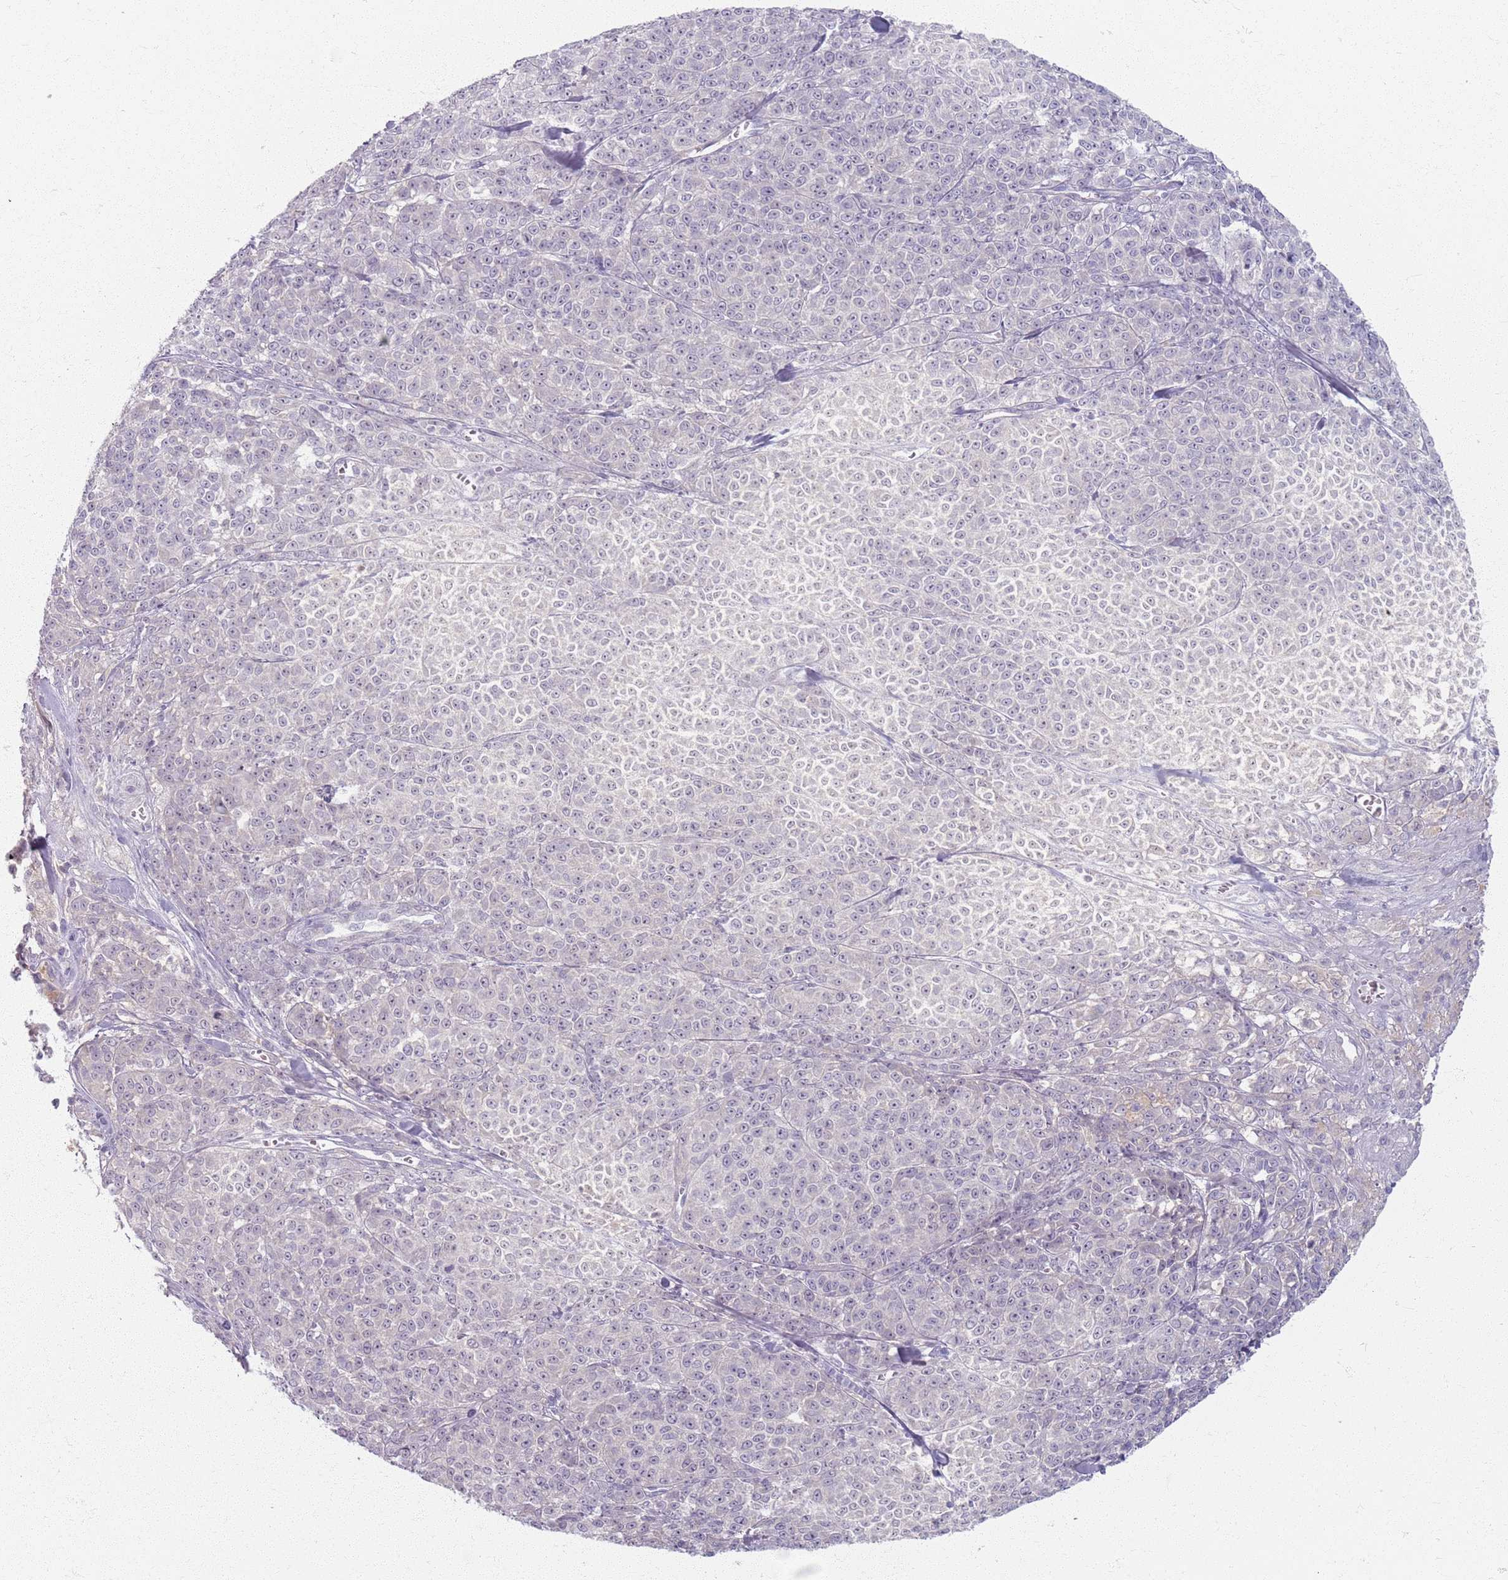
{"staining": {"intensity": "negative", "quantity": "none", "location": "none"}, "tissue": "melanoma", "cell_type": "Tumor cells", "image_type": "cancer", "snomed": [{"axis": "morphology", "description": "Normal tissue, NOS"}, {"axis": "morphology", "description": "Malignant melanoma, NOS"}, {"axis": "topography", "description": "Skin"}], "caption": "Malignant melanoma stained for a protein using immunohistochemistry (IHC) shows no positivity tumor cells.", "gene": "CRIPT", "patient": {"sex": "female", "age": 34}}